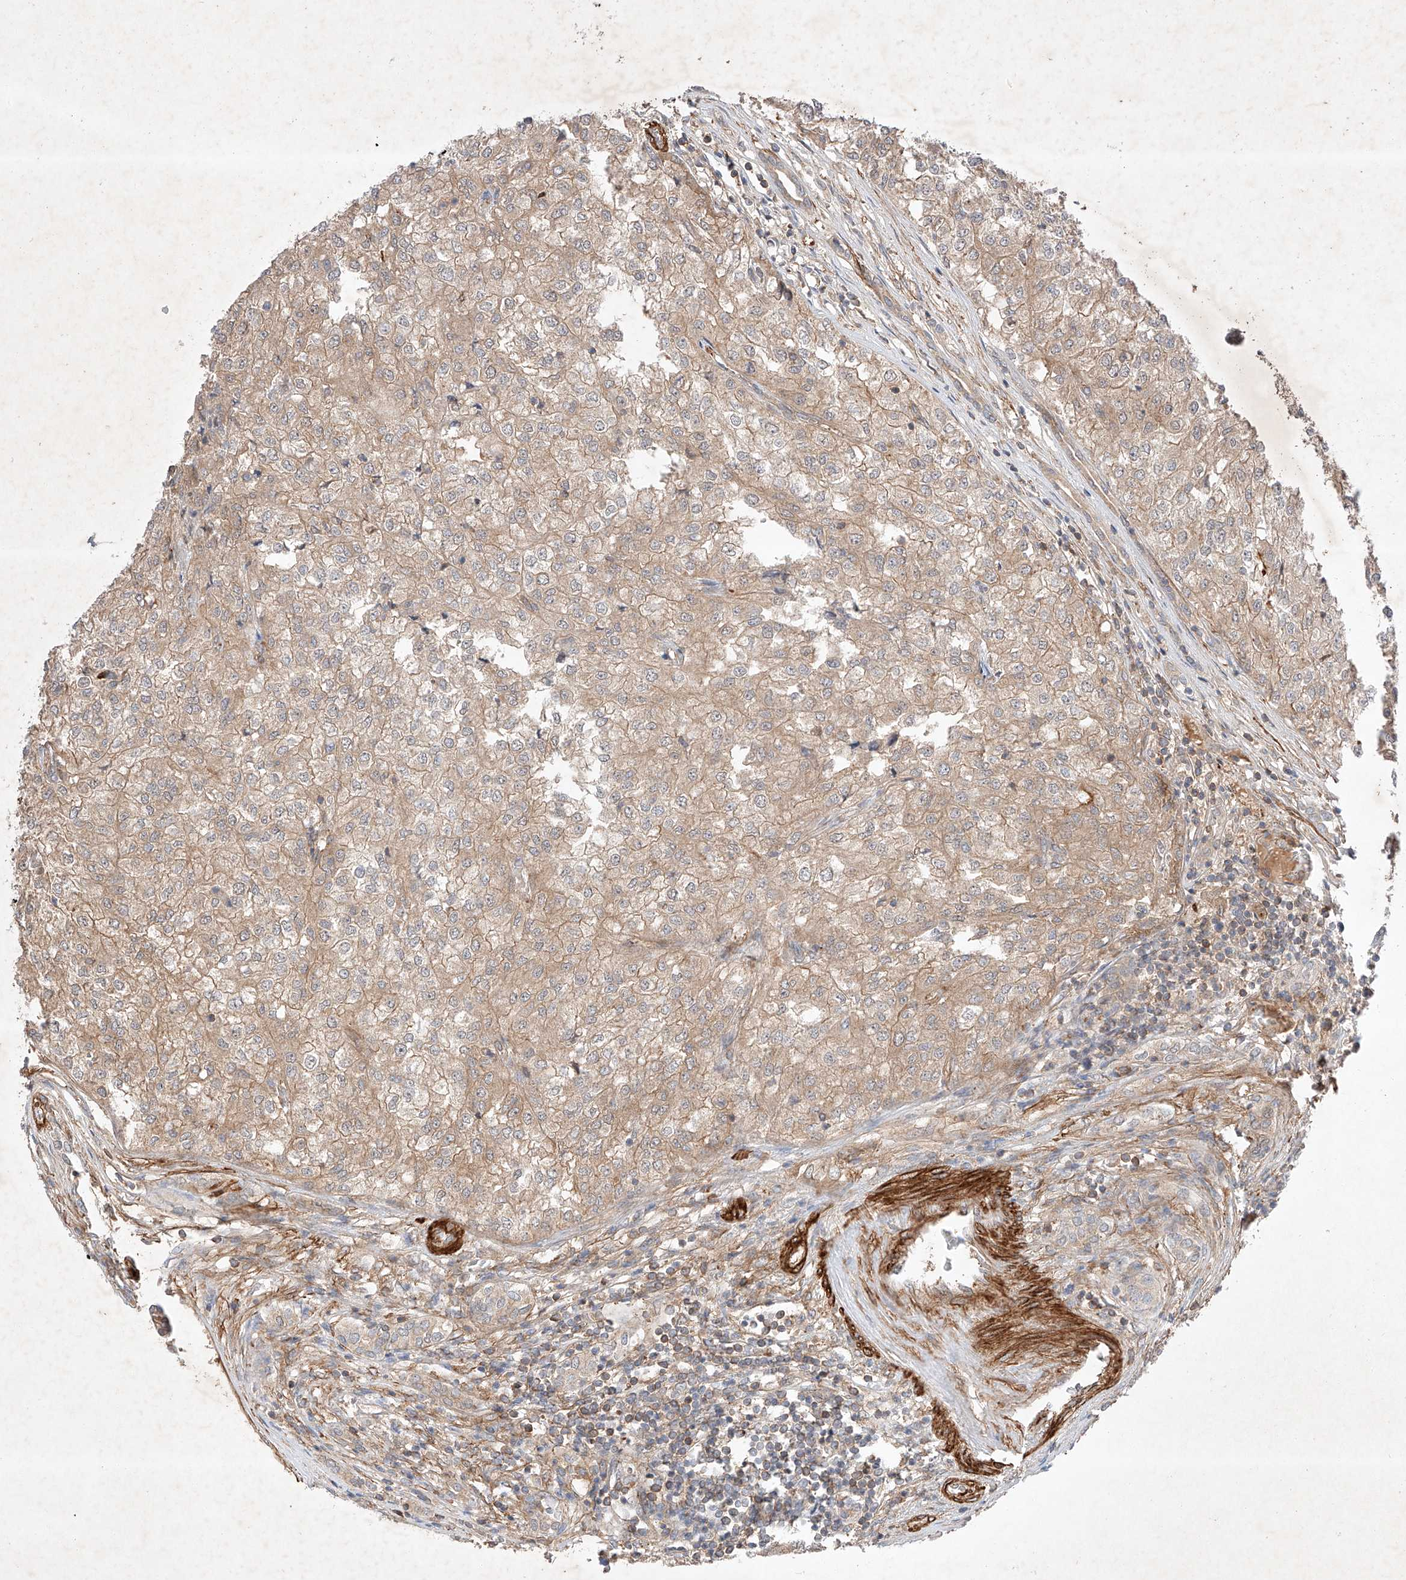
{"staining": {"intensity": "weak", "quantity": ">75%", "location": "cytoplasmic/membranous"}, "tissue": "renal cancer", "cell_type": "Tumor cells", "image_type": "cancer", "snomed": [{"axis": "morphology", "description": "Adenocarcinoma, NOS"}, {"axis": "topography", "description": "Kidney"}], "caption": "Tumor cells show weak cytoplasmic/membranous positivity in approximately >75% of cells in renal cancer.", "gene": "ARHGAP33", "patient": {"sex": "female", "age": 54}}